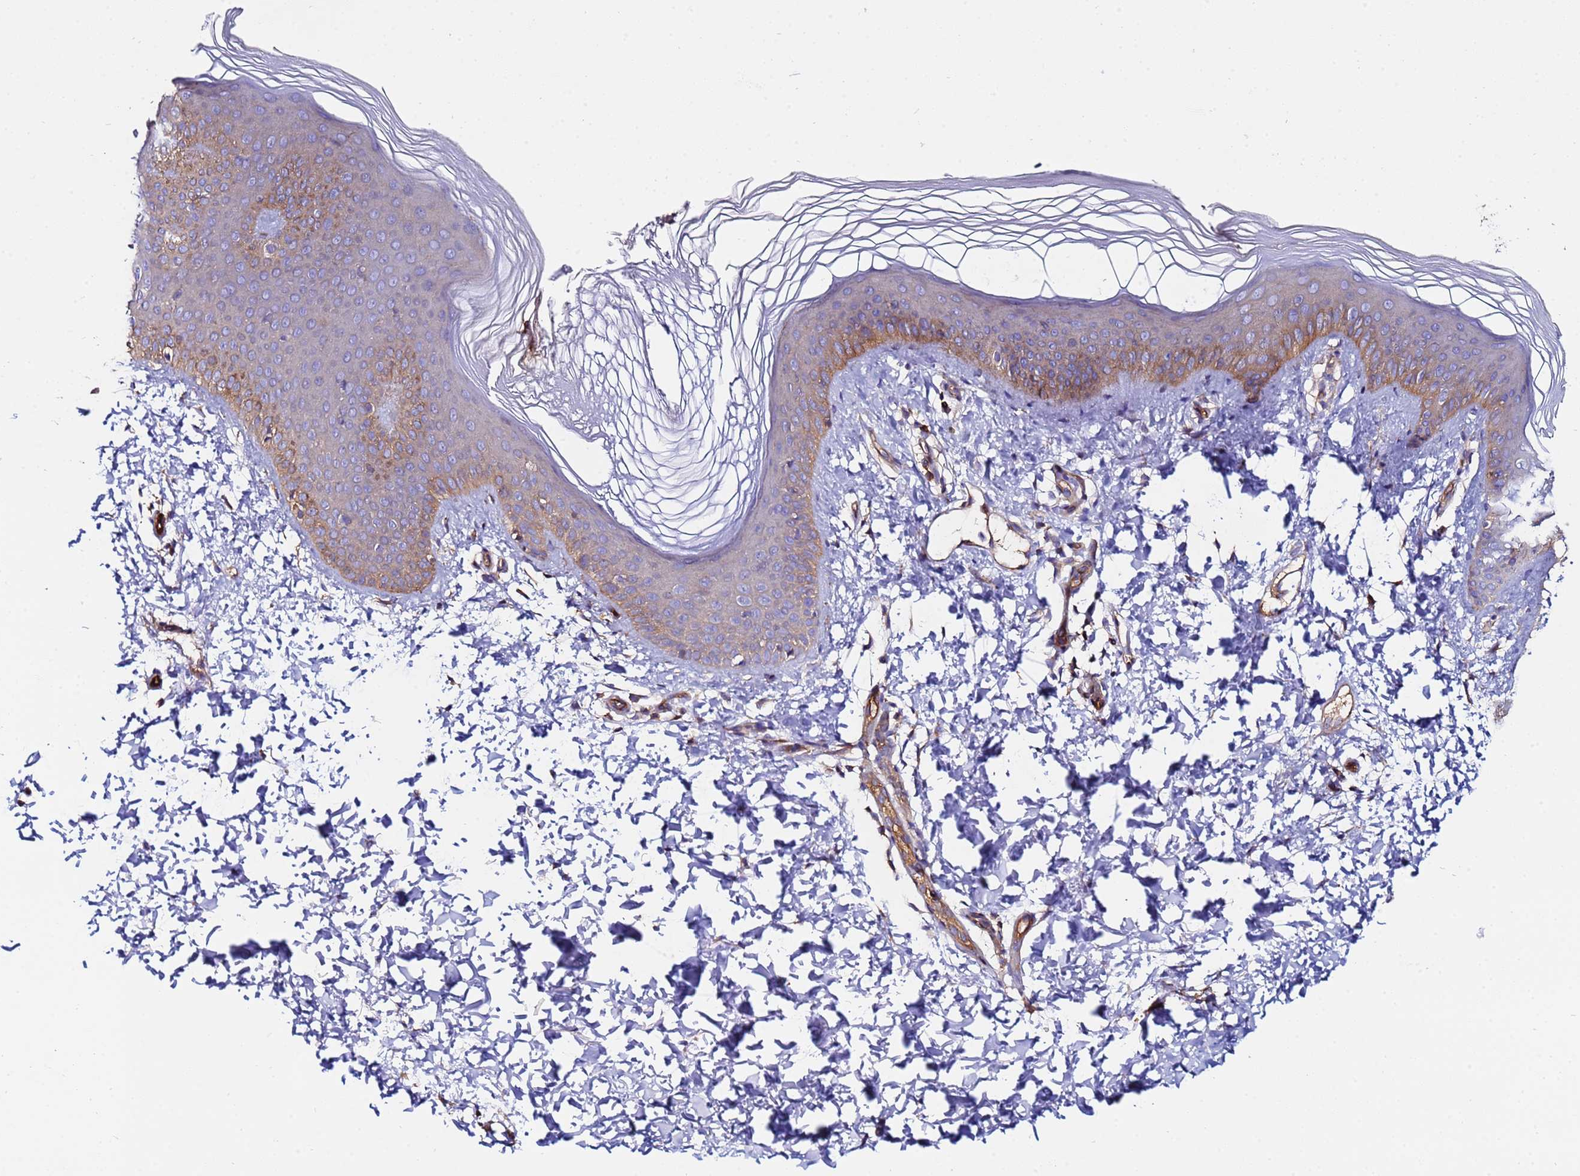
{"staining": {"intensity": "moderate", "quantity": "25%-75%", "location": "cytoplasmic/membranous"}, "tissue": "skin", "cell_type": "Epidermal cells", "image_type": "normal", "snomed": [{"axis": "morphology", "description": "Normal tissue, NOS"}, {"axis": "morphology", "description": "Inflammation, NOS"}, {"axis": "topography", "description": "Soft tissue"}, {"axis": "topography", "description": "Anal"}], "caption": "High-power microscopy captured an immunohistochemistry photomicrograph of normal skin, revealing moderate cytoplasmic/membranous staining in approximately 25%-75% of epidermal cells. The protein of interest is stained brown, and the nuclei are stained in blue (DAB (3,3'-diaminobenzidine) IHC with brightfield microscopy, high magnification).", "gene": "POTEE", "patient": {"sex": "female", "age": 15}}